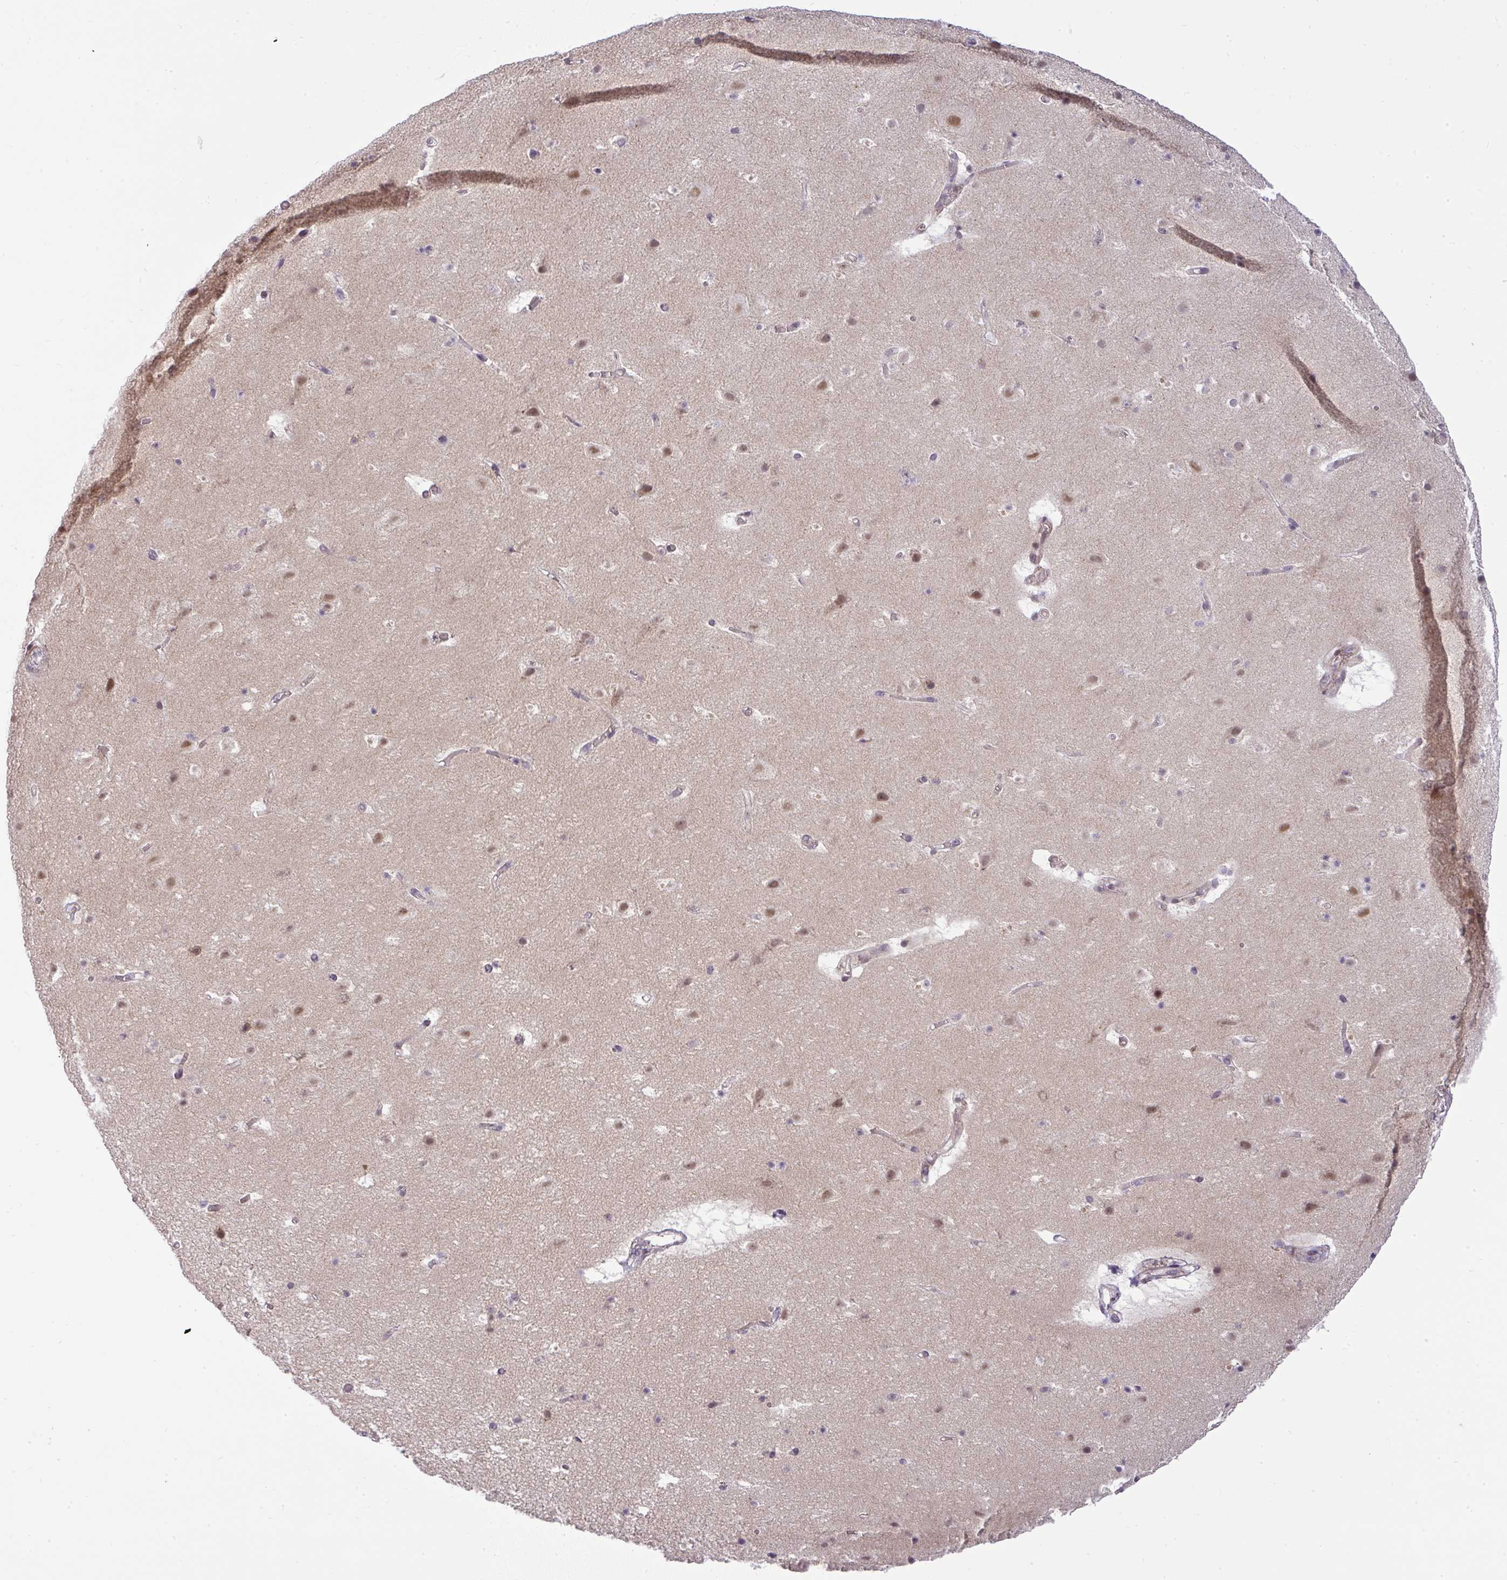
{"staining": {"intensity": "negative", "quantity": "none", "location": "none"}, "tissue": "cerebral cortex", "cell_type": "Endothelial cells", "image_type": "normal", "snomed": [{"axis": "morphology", "description": "Normal tissue, NOS"}, {"axis": "topography", "description": "Cerebral cortex"}], "caption": "Endothelial cells show no significant protein staining in normal cerebral cortex. (DAB IHC with hematoxylin counter stain).", "gene": "DZIP1", "patient": {"sex": "female", "age": 42}}